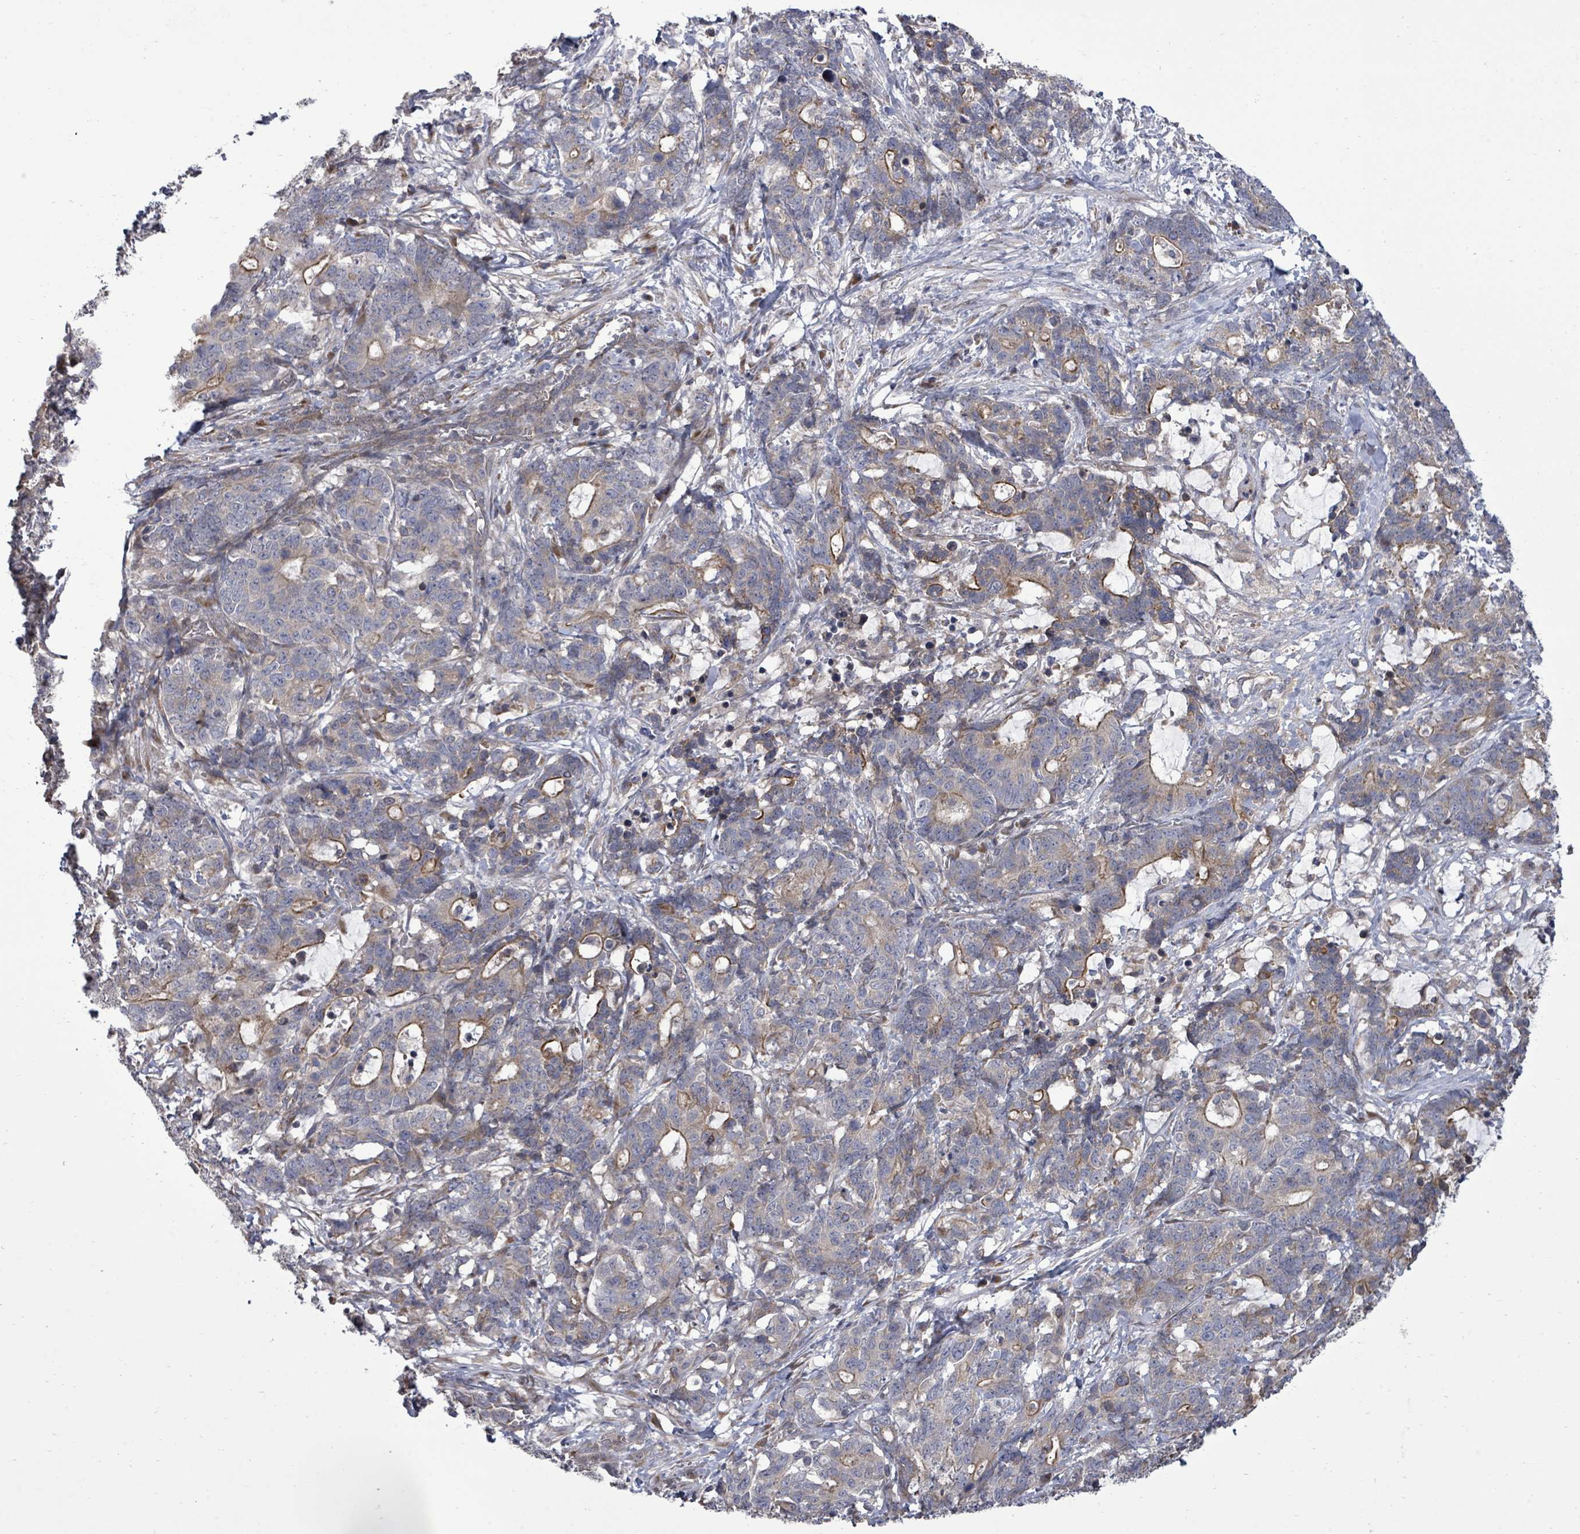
{"staining": {"intensity": "moderate", "quantity": "<25%", "location": "cytoplasmic/membranous"}, "tissue": "stomach cancer", "cell_type": "Tumor cells", "image_type": "cancer", "snomed": [{"axis": "morphology", "description": "Normal tissue, NOS"}, {"axis": "morphology", "description": "Adenocarcinoma, NOS"}, {"axis": "topography", "description": "Stomach"}], "caption": "This is an image of immunohistochemistry staining of stomach cancer (adenocarcinoma), which shows moderate expression in the cytoplasmic/membranous of tumor cells.", "gene": "KRTAP27-1", "patient": {"sex": "female", "age": 64}}